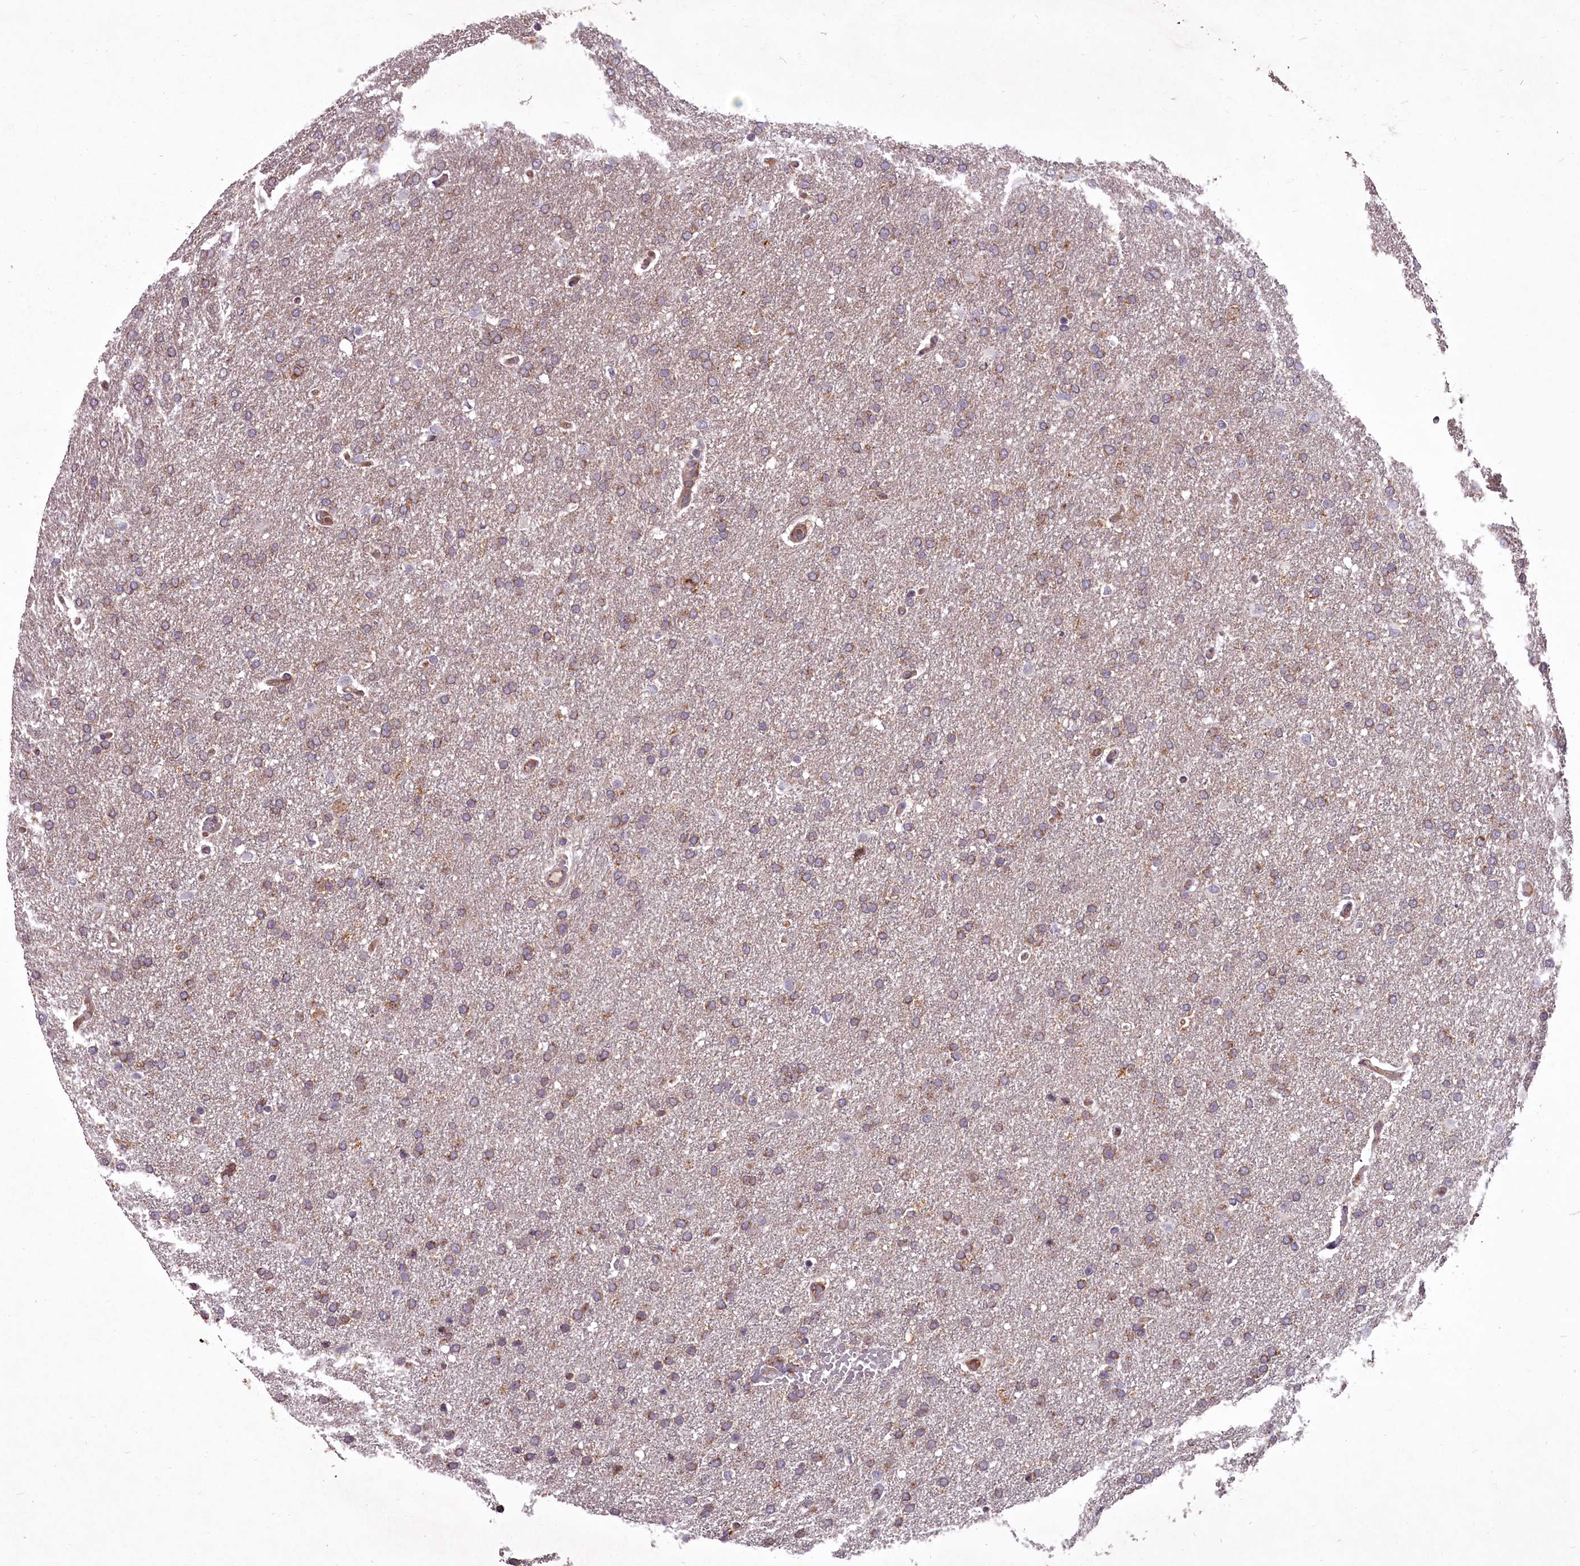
{"staining": {"intensity": "weak", "quantity": ">75%", "location": "cytoplasmic/membranous"}, "tissue": "glioma", "cell_type": "Tumor cells", "image_type": "cancer", "snomed": [{"axis": "morphology", "description": "Glioma, malignant, High grade"}, {"axis": "topography", "description": "Brain"}], "caption": "Immunohistochemical staining of glioma exhibits low levels of weak cytoplasmic/membranous positivity in approximately >75% of tumor cells.", "gene": "STX6", "patient": {"sex": "male", "age": 72}}